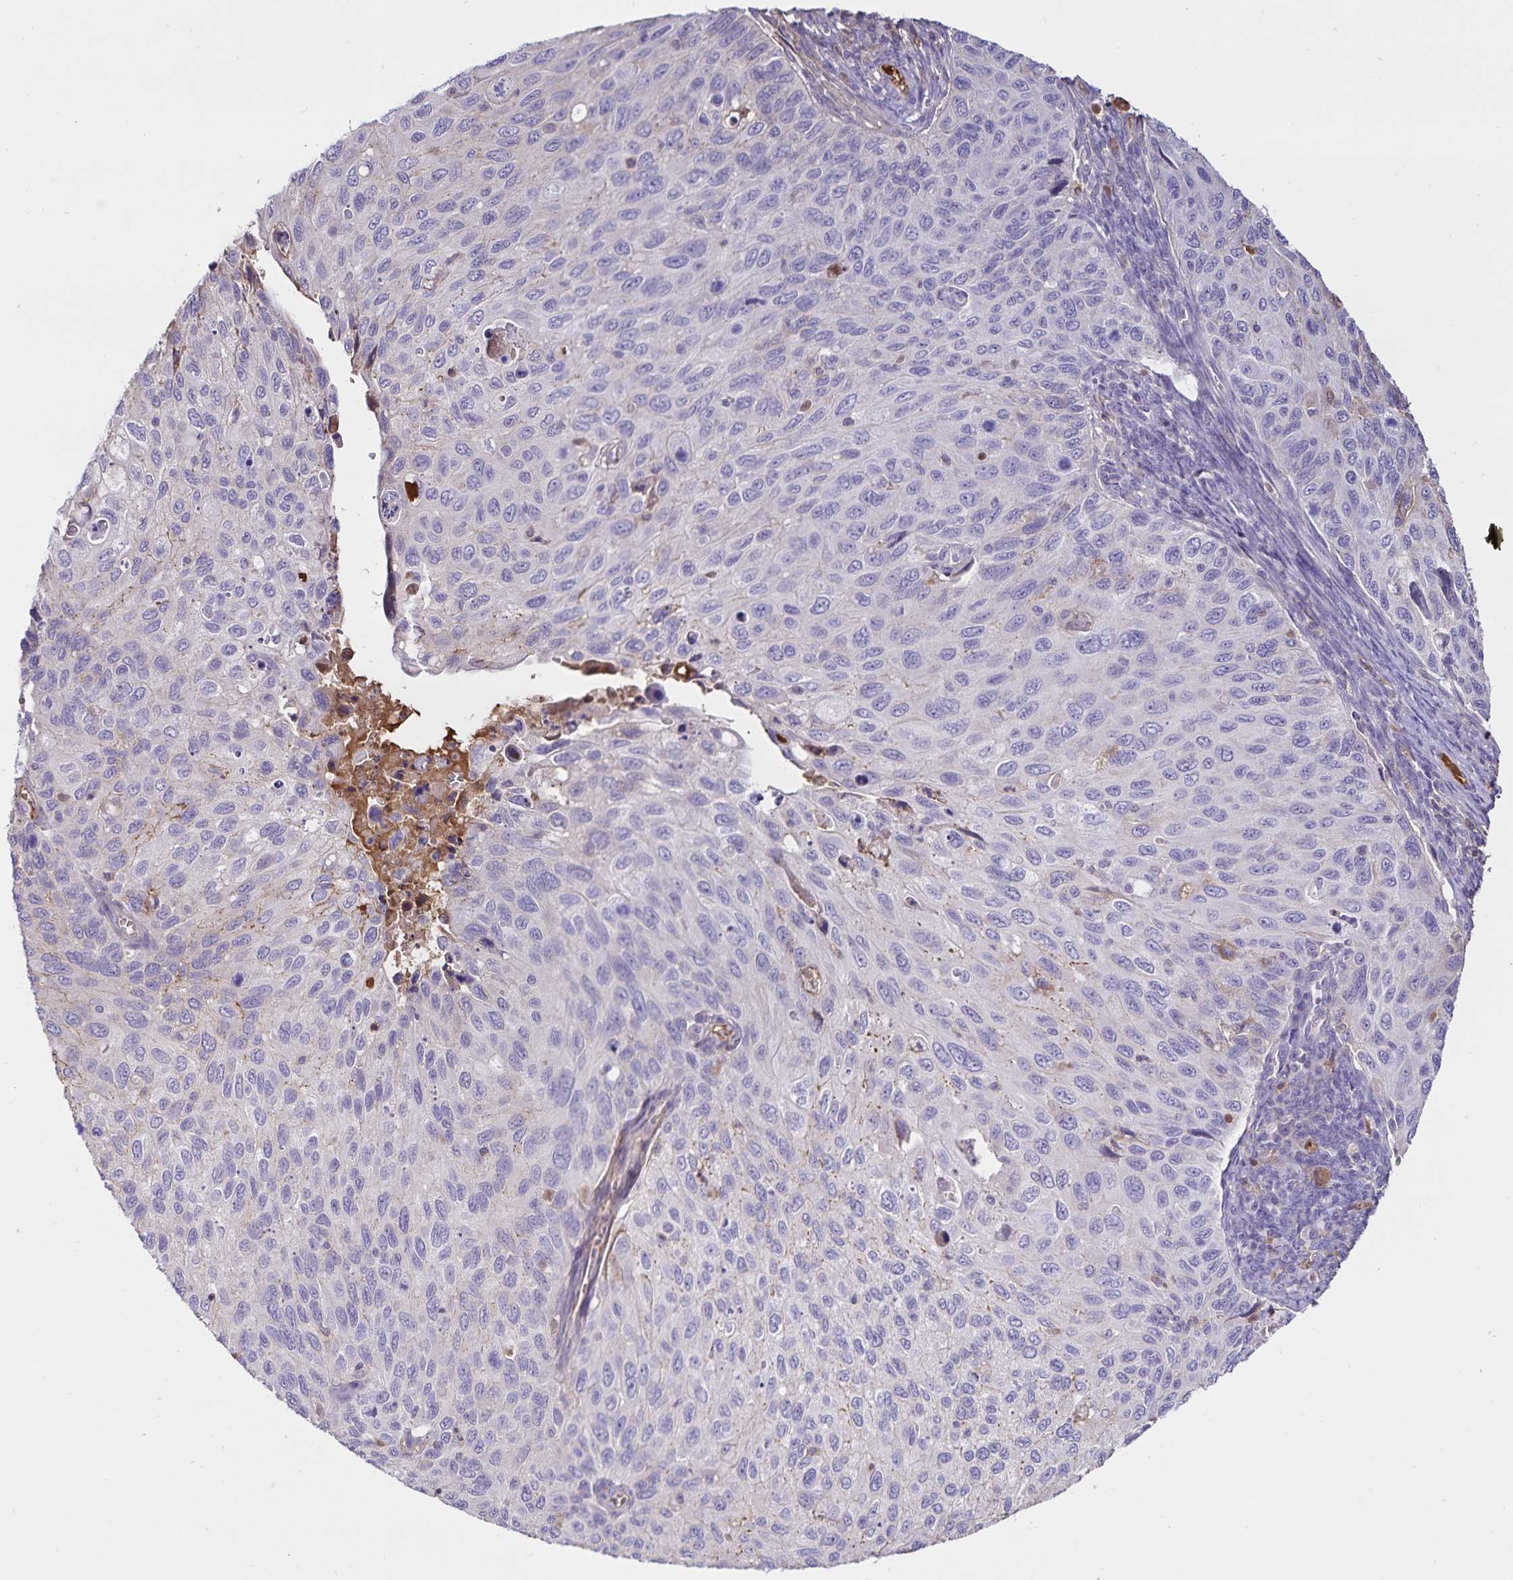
{"staining": {"intensity": "negative", "quantity": "none", "location": "none"}, "tissue": "cervical cancer", "cell_type": "Tumor cells", "image_type": "cancer", "snomed": [{"axis": "morphology", "description": "Squamous cell carcinoma, NOS"}, {"axis": "topography", "description": "Cervix"}], "caption": "IHC micrograph of human squamous cell carcinoma (cervical) stained for a protein (brown), which demonstrates no positivity in tumor cells.", "gene": "FGG", "patient": {"sex": "female", "age": 70}}